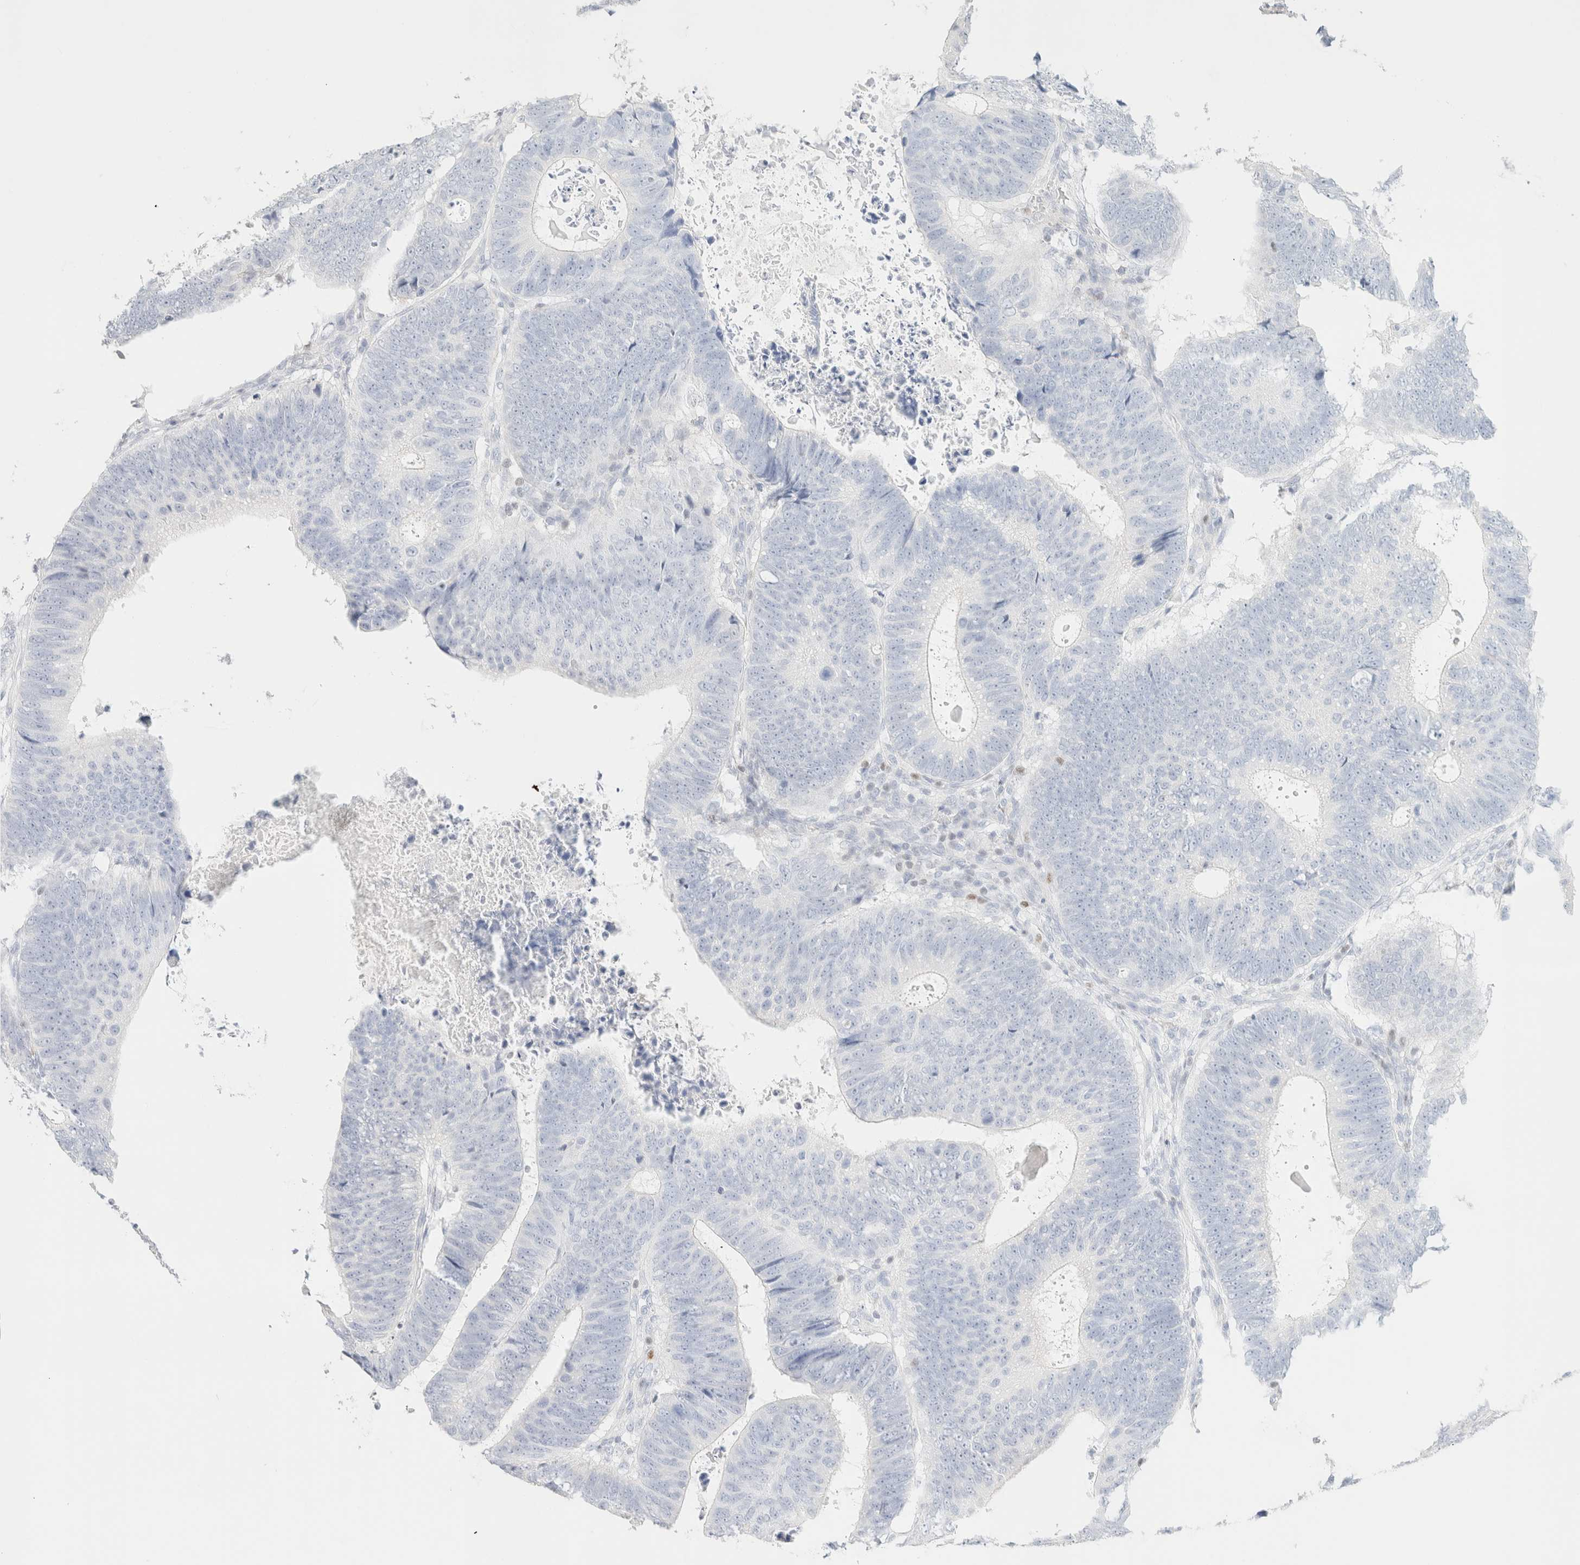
{"staining": {"intensity": "negative", "quantity": "none", "location": "none"}, "tissue": "colorectal cancer", "cell_type": "Tumor cells", "image_type": "cancer", "snomed": [{"axis": "morphology", "description": "Adenocarcinoma, NOS"}, {"axis": "topography", "description": "Colon"}], "caption": "This is an immunohistochemistry image of human colorectal cancer. There is no staining in tumor cells.", "gene": "IKZF3", "patient": {"sex": "male", "age": 56}}